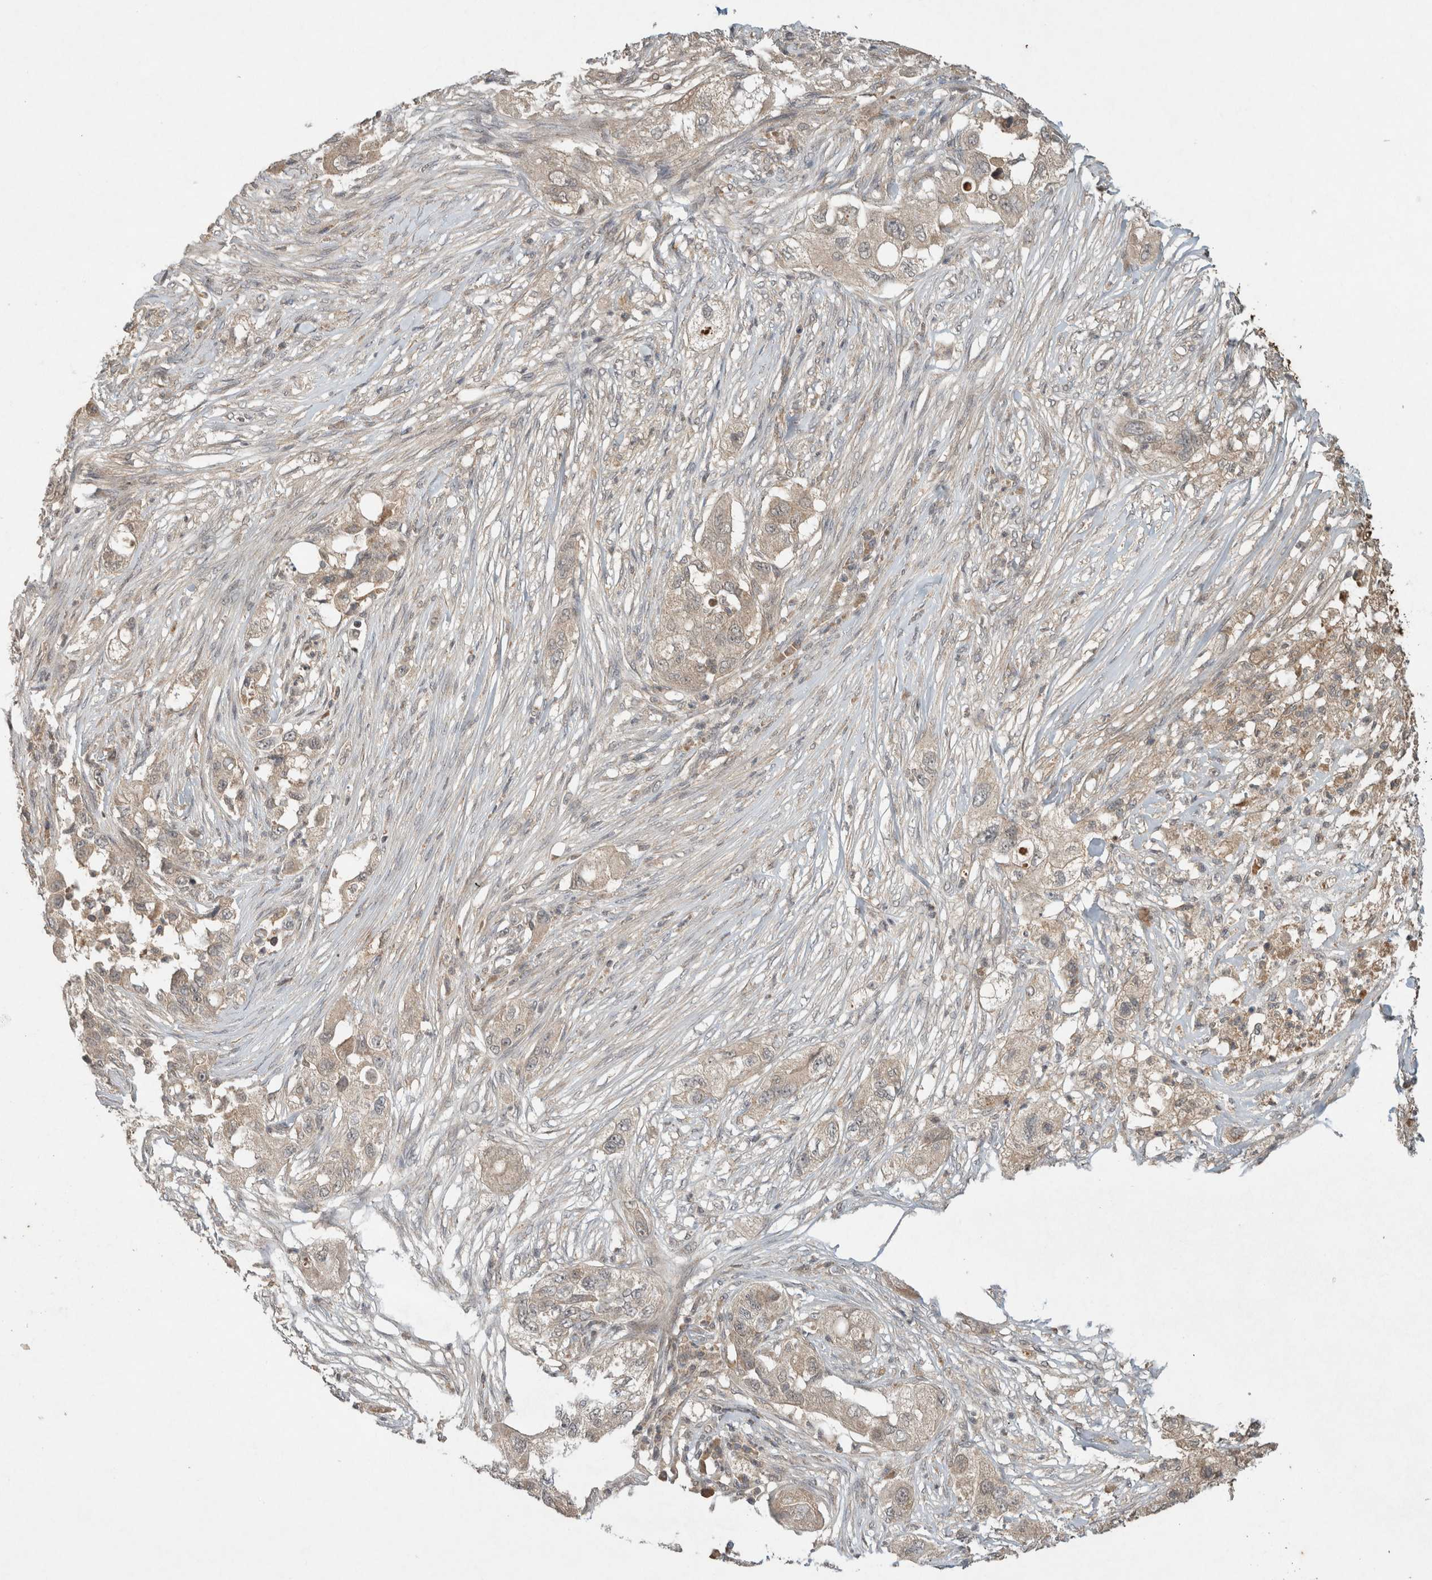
{"staining": {"intensity": "weak", "quantity": ">75%", "location": "cytoplasmic/membranous"}, "tissue": "pancreatic cancer", "cell_type": "Tumor cells", "image_type": "cancer", "snomed": [{"axis": "morphology", "description": "Adenocarcinoma, NOS"}, {"axis": "topography", "description": "Pancreas"}], "caption": "Human pancreatic adenocarcinoma stained with a brown dye displays weak cytoplasmic/membranous positive positivity in about >75% of tumor cells.", "gene": "LOXL2", "patient": {"sex": "female", "age": 78}}